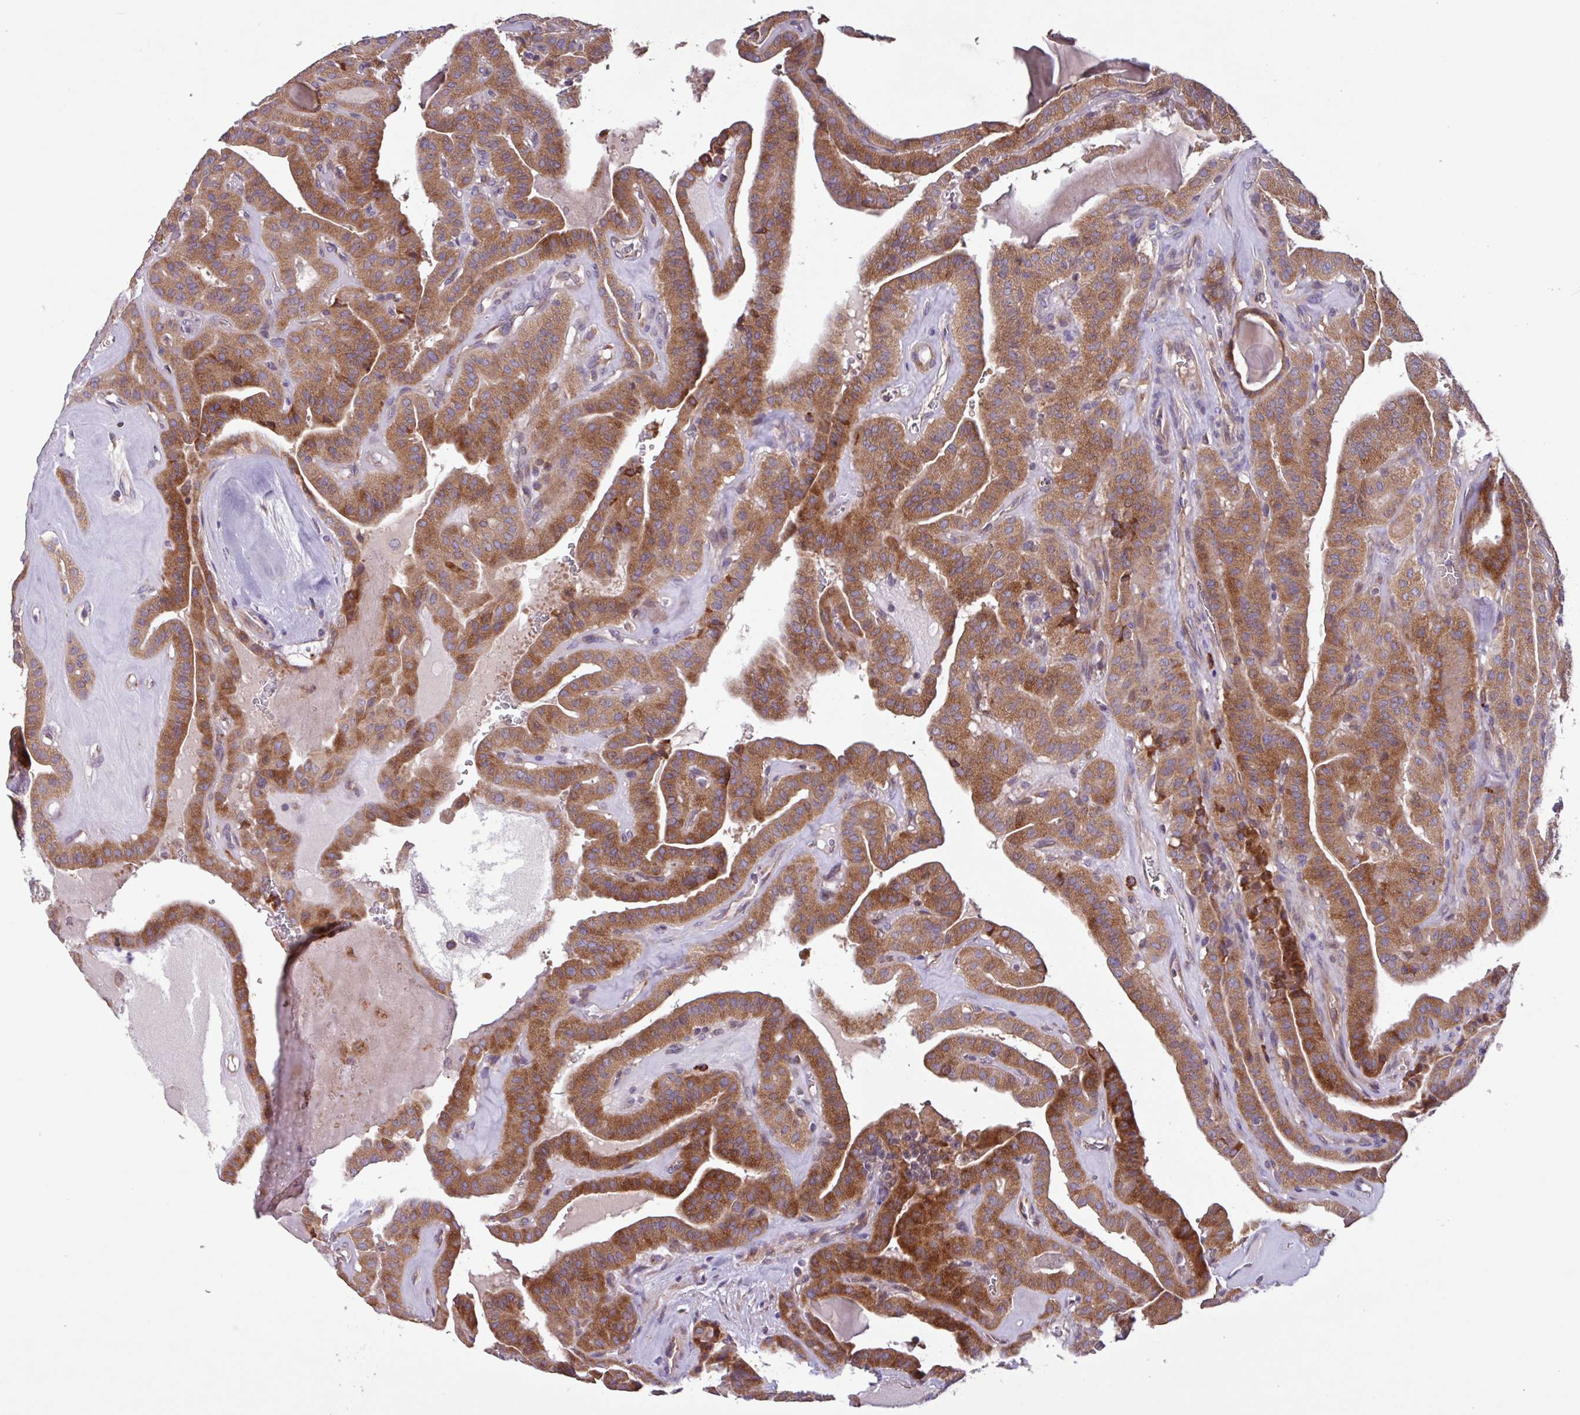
{"staining": {"intensity": "strong", "quantity": ">75%", "location": "cytoplasmic/membranous"}, "tissue": "thyroid cancer", "cell_type": "Tumor cells", "image_type": "cancer", "snomed": [{"axis": "morphology", "description": "Papillary adenocarcinoma, NOS"}, {"axis": "topography", "description": "Thyroid gland"}], "caption": "High-magnification brightfield microscopy of thyroid cancer (papillary adenocarcinoma) stained with DAB (brown) and counterstained with hematoxylin (blue). tumor cells exhibit strong cytoplasmic/membranous staining is present in about>75% of cells.", "gene": "PTPRQ", "patient": {"sex": "male", "age": 52}}